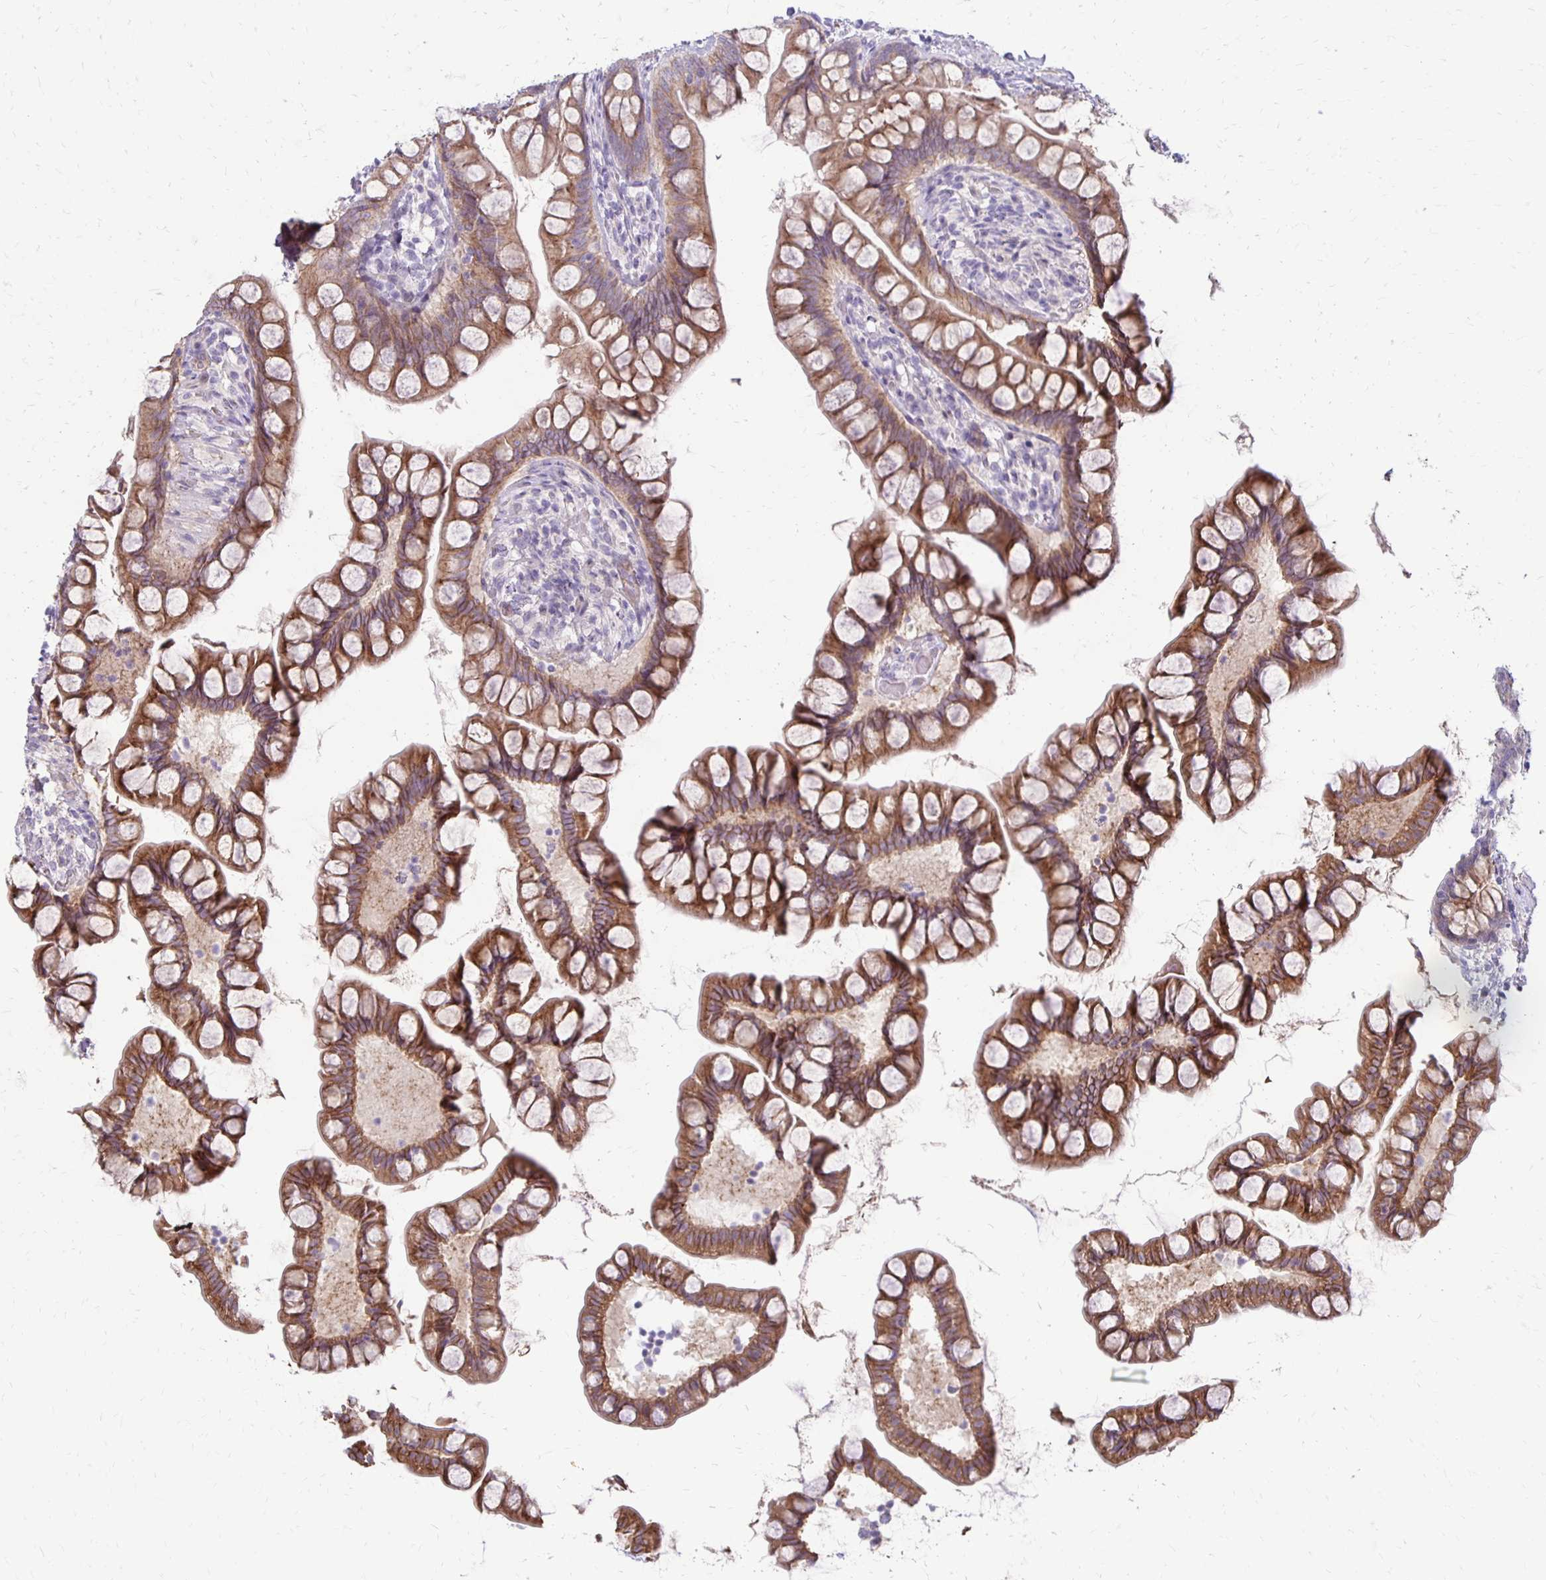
{"staining": {"intensity": "strong", "quantity": ">75%", "location": "cytoplasmic/membranous"}, "tissue": "small intestine", "cell_type": "Glandular cells", "image_type": "normal", "snomed": [{"axis": "morphology", "description": "Normal tissue, NOS"}, {"axis": "topography", "description": "Small intestine"}], "caption": "A micrograph of small intestine stained for a protein displays strong cytoplasmic/membranous brown staining in glandular cells. (DAB (3,3'-diaminobenzidine) IHC with brightfield microscopy, high magnification).", "gene": "KATNBL1", "patient": {"sex": "male", "age": 70}}